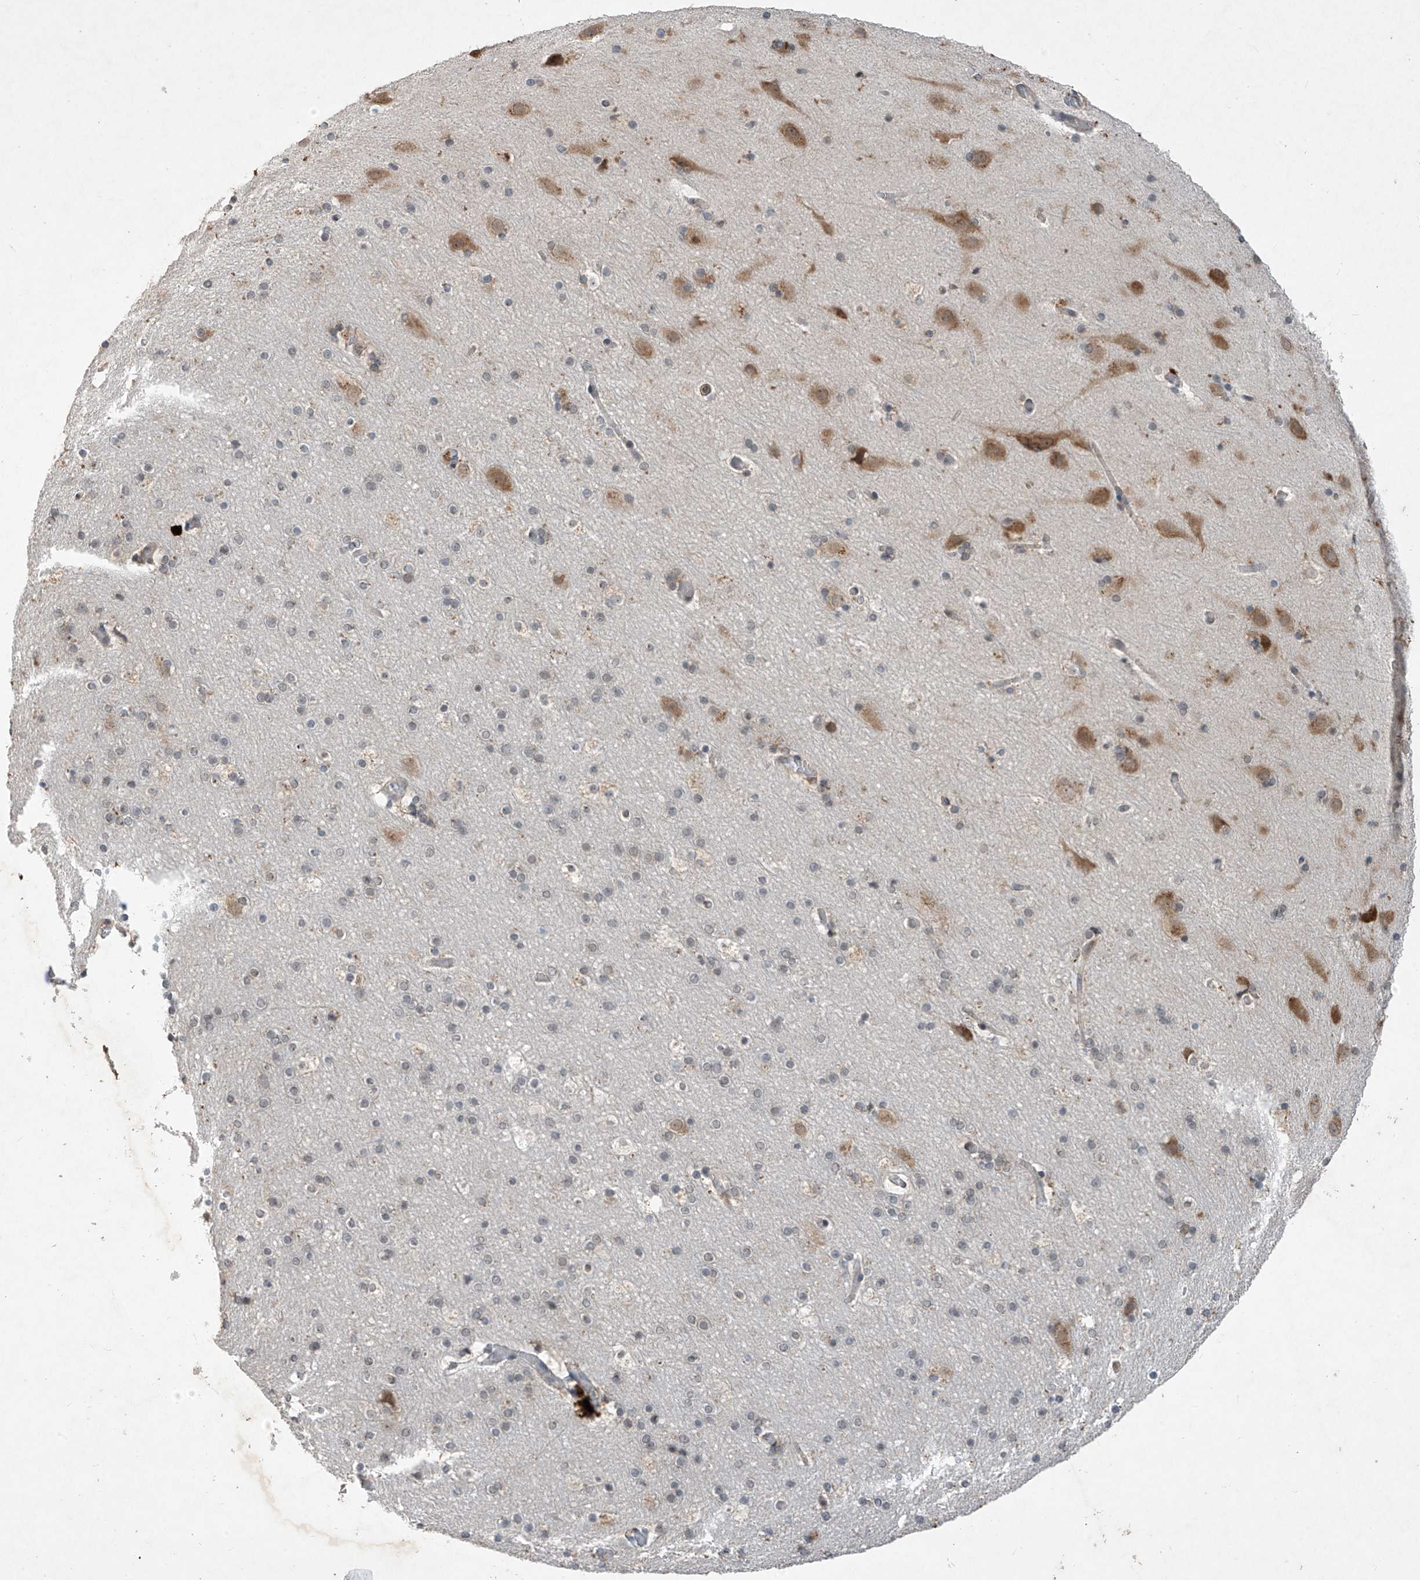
{"staining": {"intensity": "weak", "quantity": "25%-75%", "location": "cytoplasmic/membranous"}, "tissue": "cerebral cortex", "cell_type": "Endothelial cells", "image_type": "normal", "snomed": [{"axis": "morphology", "description": "Normal tissue, NOS"}, {"axis": "topography", "description": "Cerebral cortex"}], "caption": "IHC staining of benign cerebral cortex, which displays low levels of weak cytoplasmic/membranous staining in about 25%-75% of endothelial cells indicating weak cytoplasmic/membranous protein staining. The staining was performed using DAB (brown) for protein detection and nuclei were counterstained in hematoxylin (blue).", "gene": "RPL34", "patient": {"sex": "male", "age": 57}}